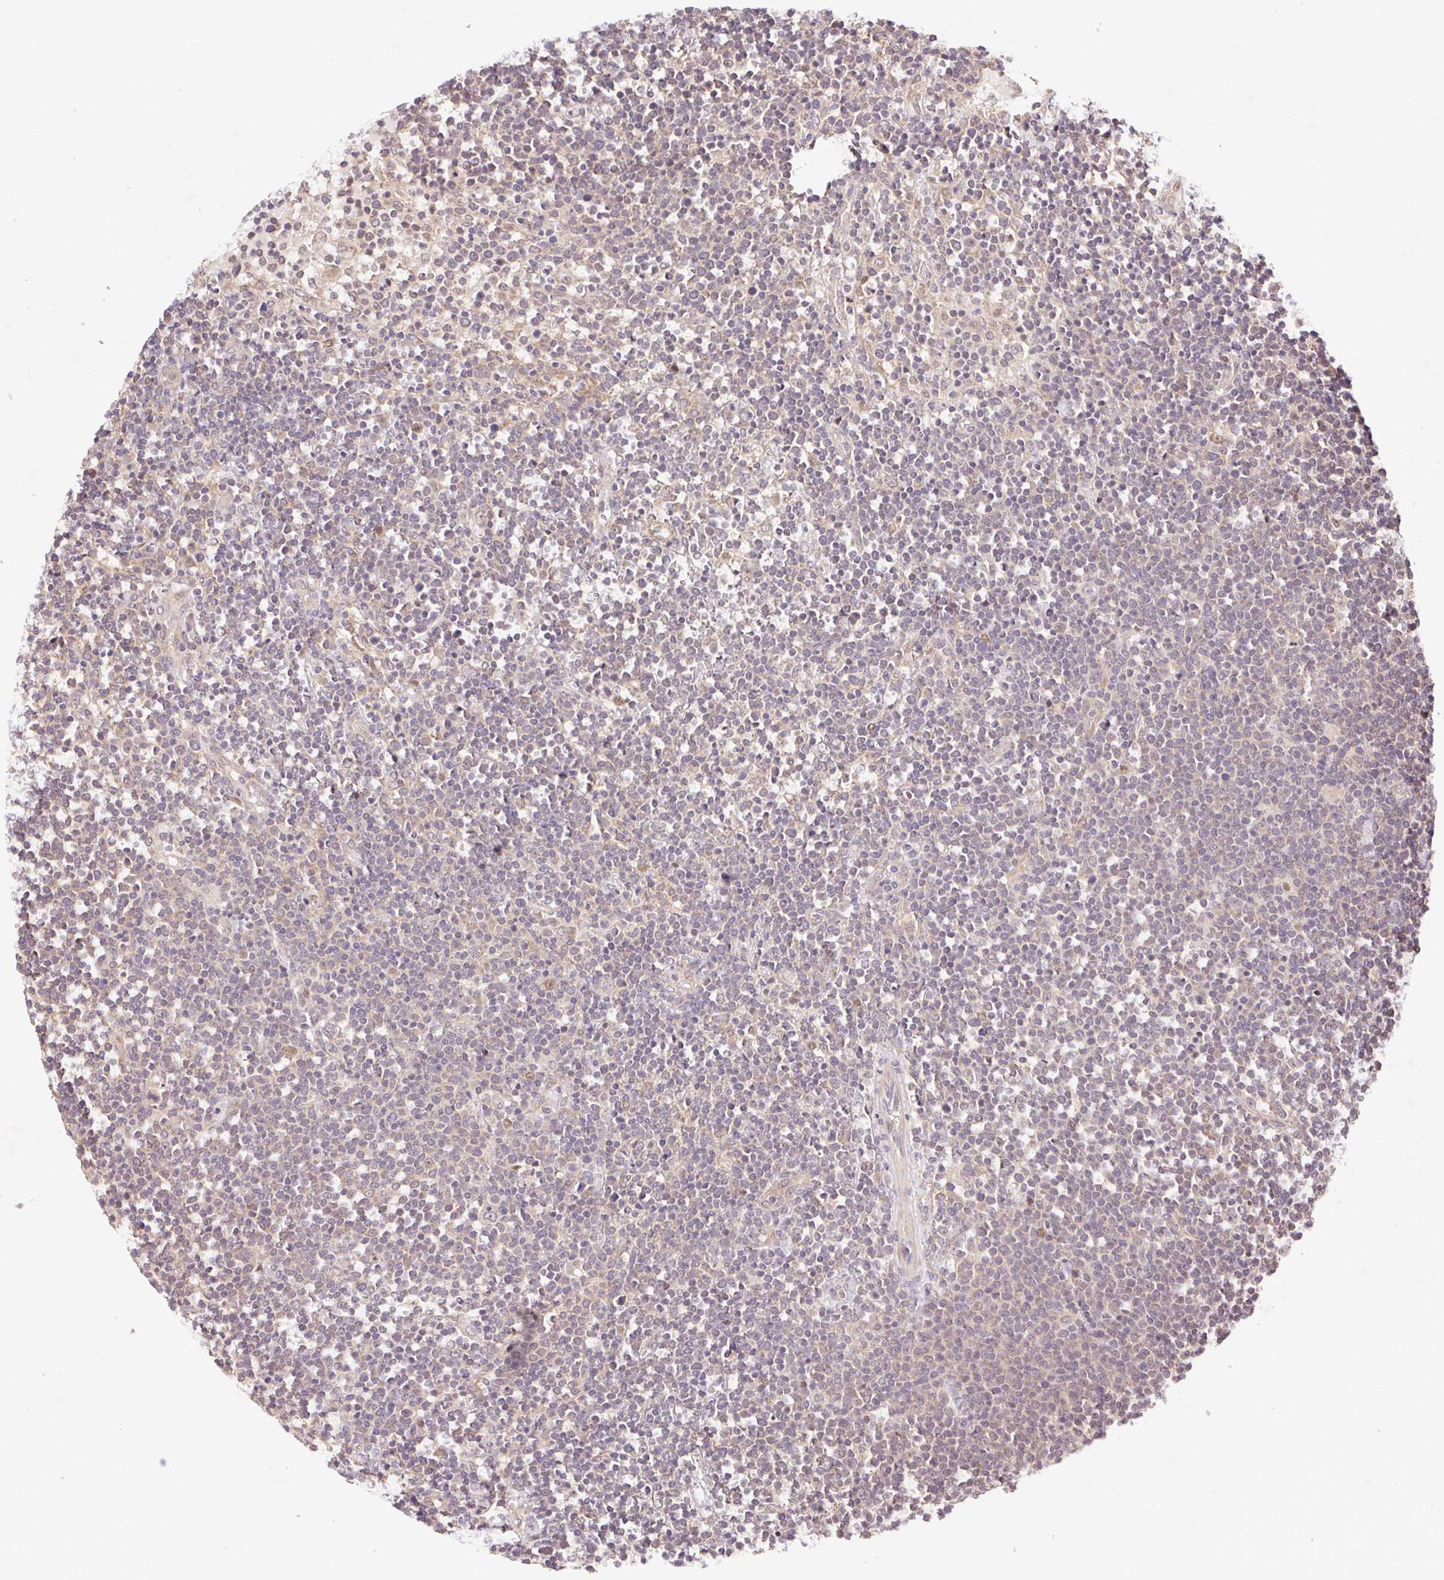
{"staining": {"intensity": "weak", "quantity": "<25%", "location": "cytoplasmic/membranous"}, "tissue": "lymphoma", "cell_type": "Tumor cells", "image_type": "cancer", "snomed": [{"axis": "morphology", "description": "Malignant lymphoma, non-Hodgkin's type, High grade"}, {"axis": "topography", "description": "Lymph node"}], "caption": "This is a histopathology image of IHC staining of lymphoma, which shows no expression in tumor cells.", "gene": "HFE", "patient": {"sex": "male", "age": 61}}